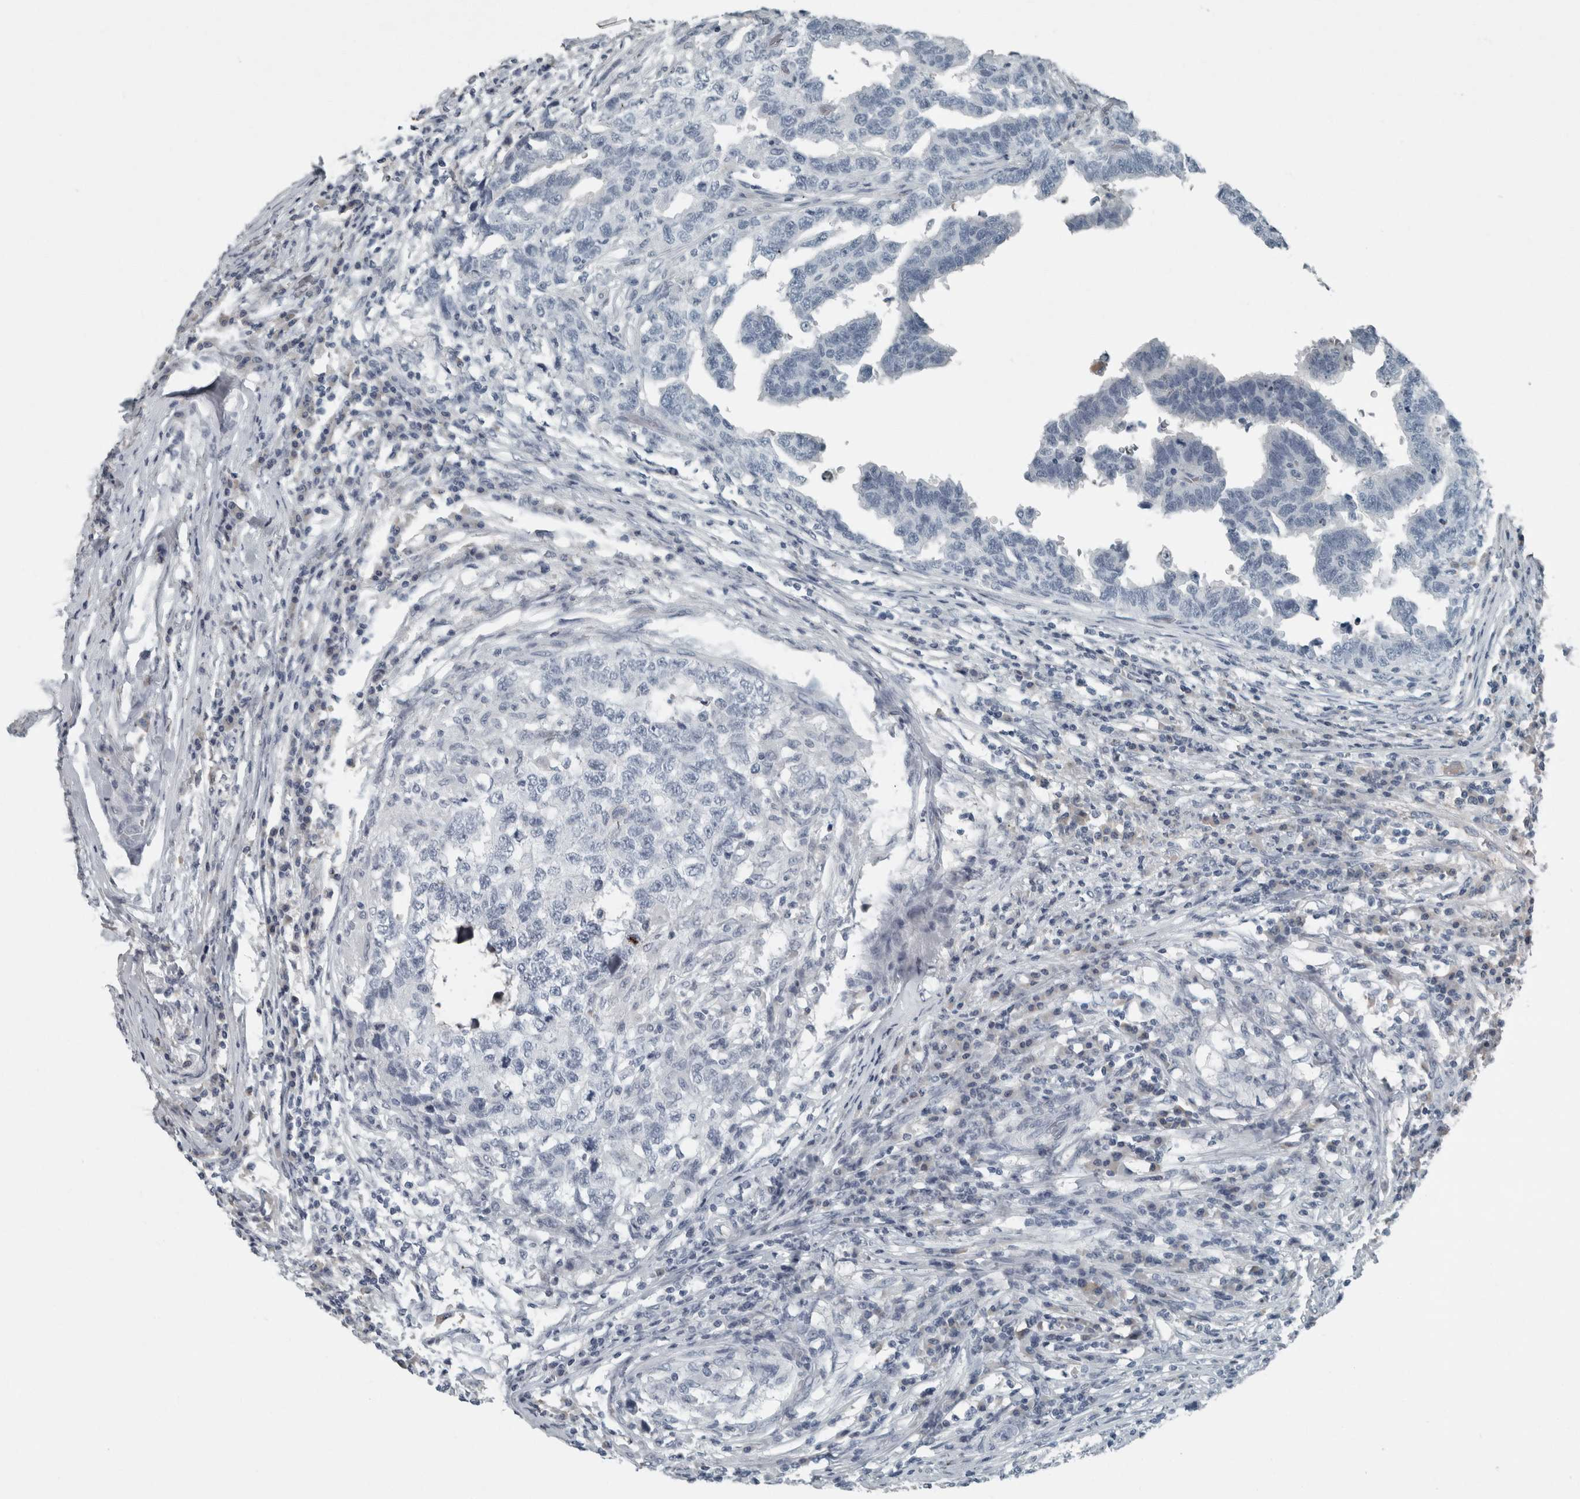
{"staining": {"intensity": "negative", "quantity": "none", "location": "none"}, "tissue": "testis cancer", "cell_type": "Tumor cells", "image_type": "cancer", "snomed": [{"axis": "morphology", "description": "Carcinoma, Embryonal, NOS"}, {"axis": "topography", "description": "Testis"}], "caption": "Tumor cells are negative for protein expression in human testis embryonal carcinoma.", "gene": "CHL1", "patient": {"sex": "male", "age": 21}}